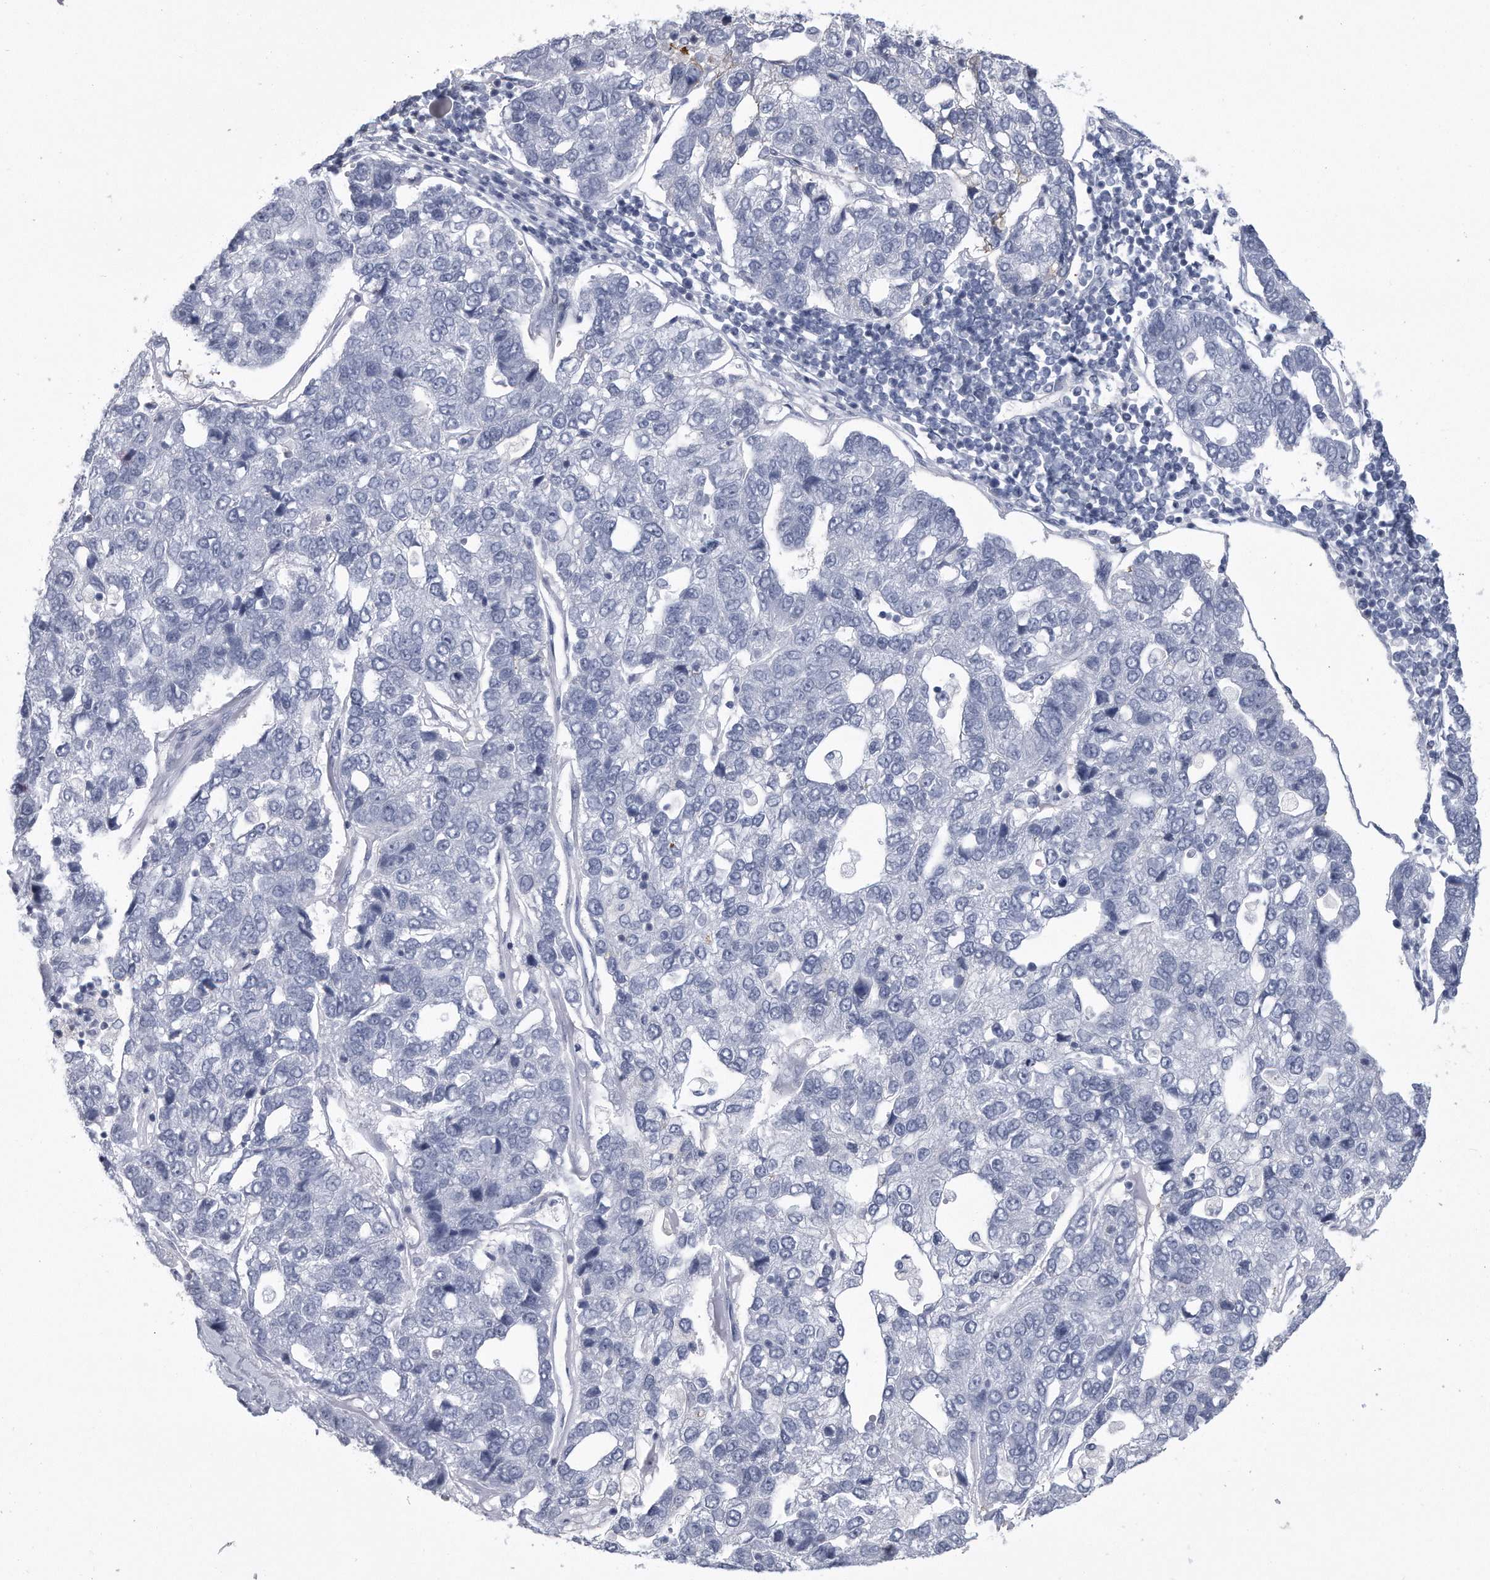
{"staining": {"intensity": "negative", "quantity": "none", "location": "none"}, "tissue": "pancreatic cancer", "cell_type": "Tumor cells", "image_type": "cancer", "snomed": [{"axis": "morphology", "description": "Adenocarcinoma, NOS"}, {"axis": "topography", "description": "Pancreas"}], "caption": "Adenocarcinoma (pancreatic) was stained to show a protein in brown. There is no significant expression in tumor cells. (DAB (3,3'-diaminobenzidine) immunohistochemistry visualized using brightfield microscopy, high magnification).", "gene": "PYGB", "patient": {"sex": "female", "age": 61}}